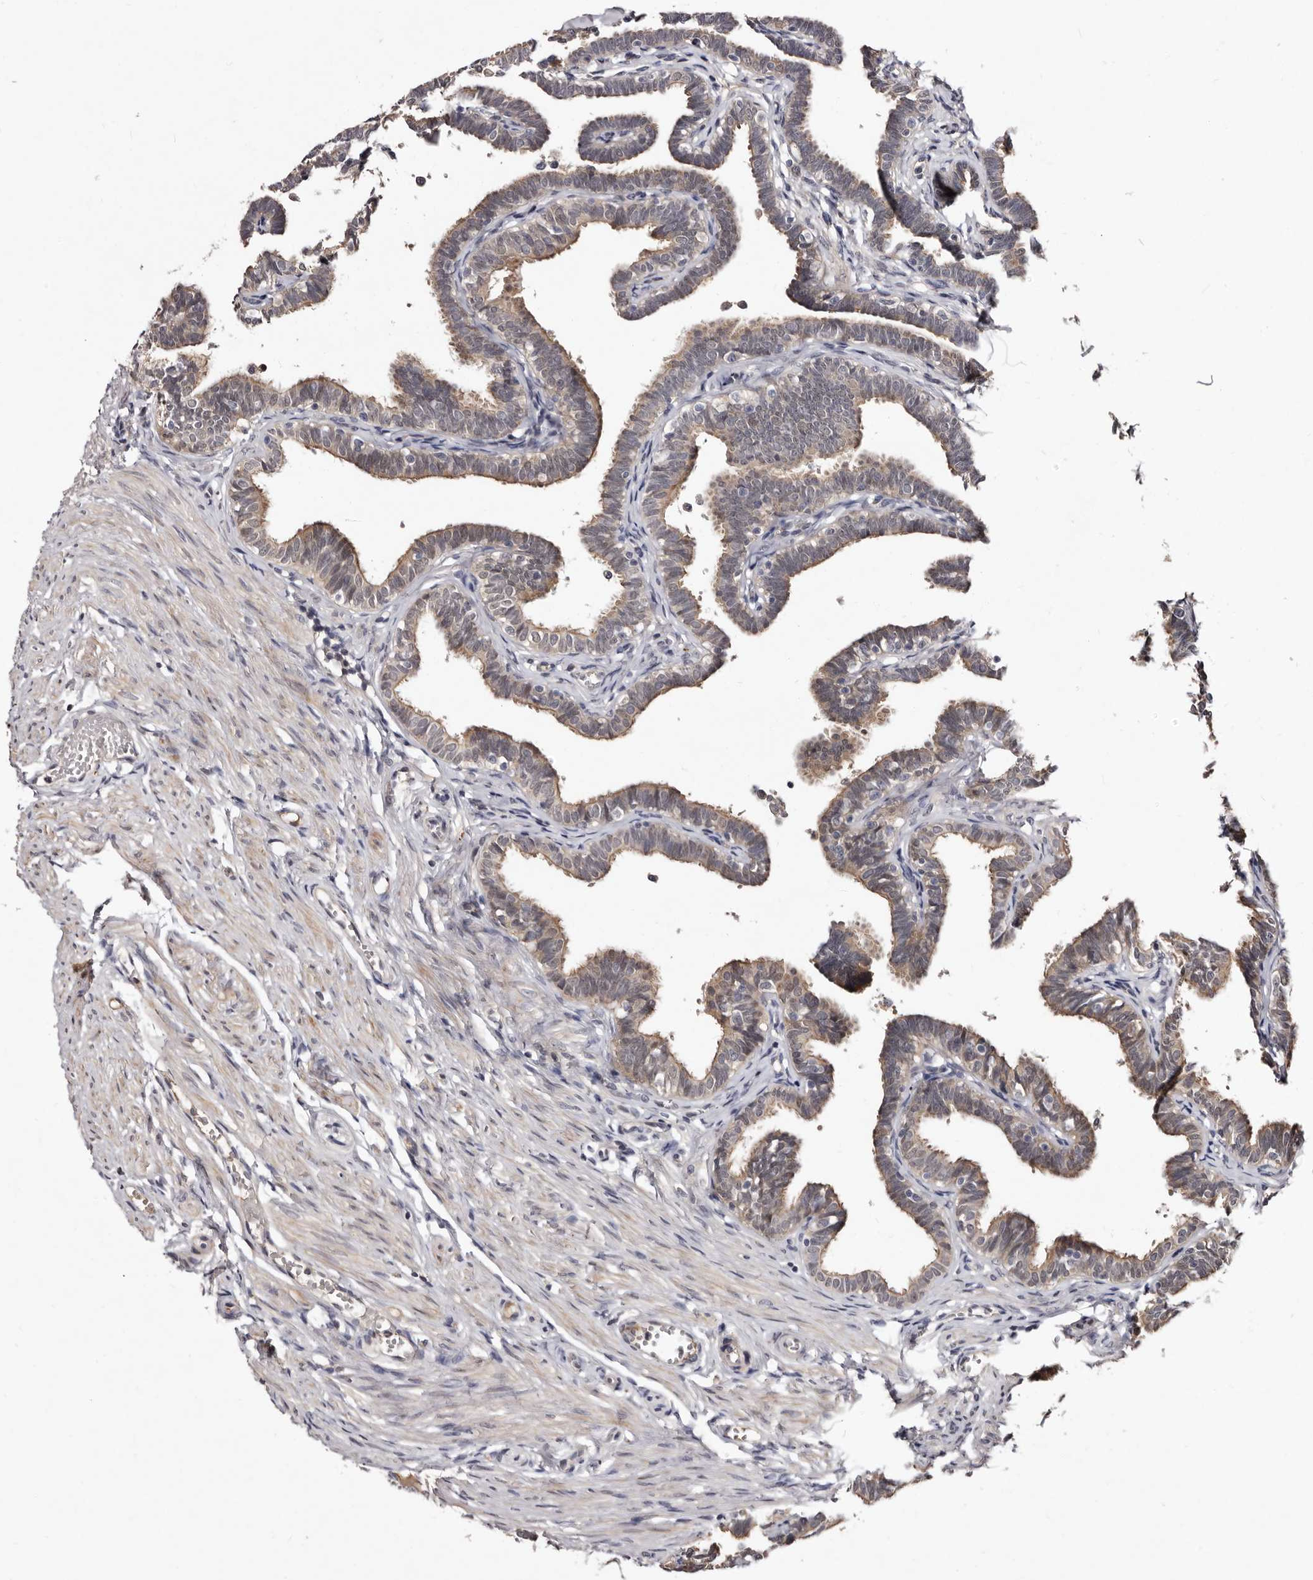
{"staining": {"intensity": "weak", "quantity": "25%-75%", "location": "cytoplasmic/membranous"}, "tissue": "fallopian tube", "cell_type": "Glandular cells", "image_type": "normal", "snomed": [{"axis": "morphology", "description": "Normal tissue, NOS"}, {"axis": "topography", "description": "Fallopian tube"}, {"axis": "topography", "description": "Ovary"}], "caption": "Immunohistochemistry image of benign fallopian tube stained for a protein (brown), which demonstrates low levels of weak cytoplasmic/membranous positivity in approximately 25%-75% of glandular cells.", "gene": "LANCL2", "patient": {"sex": "female", "age": 23}}